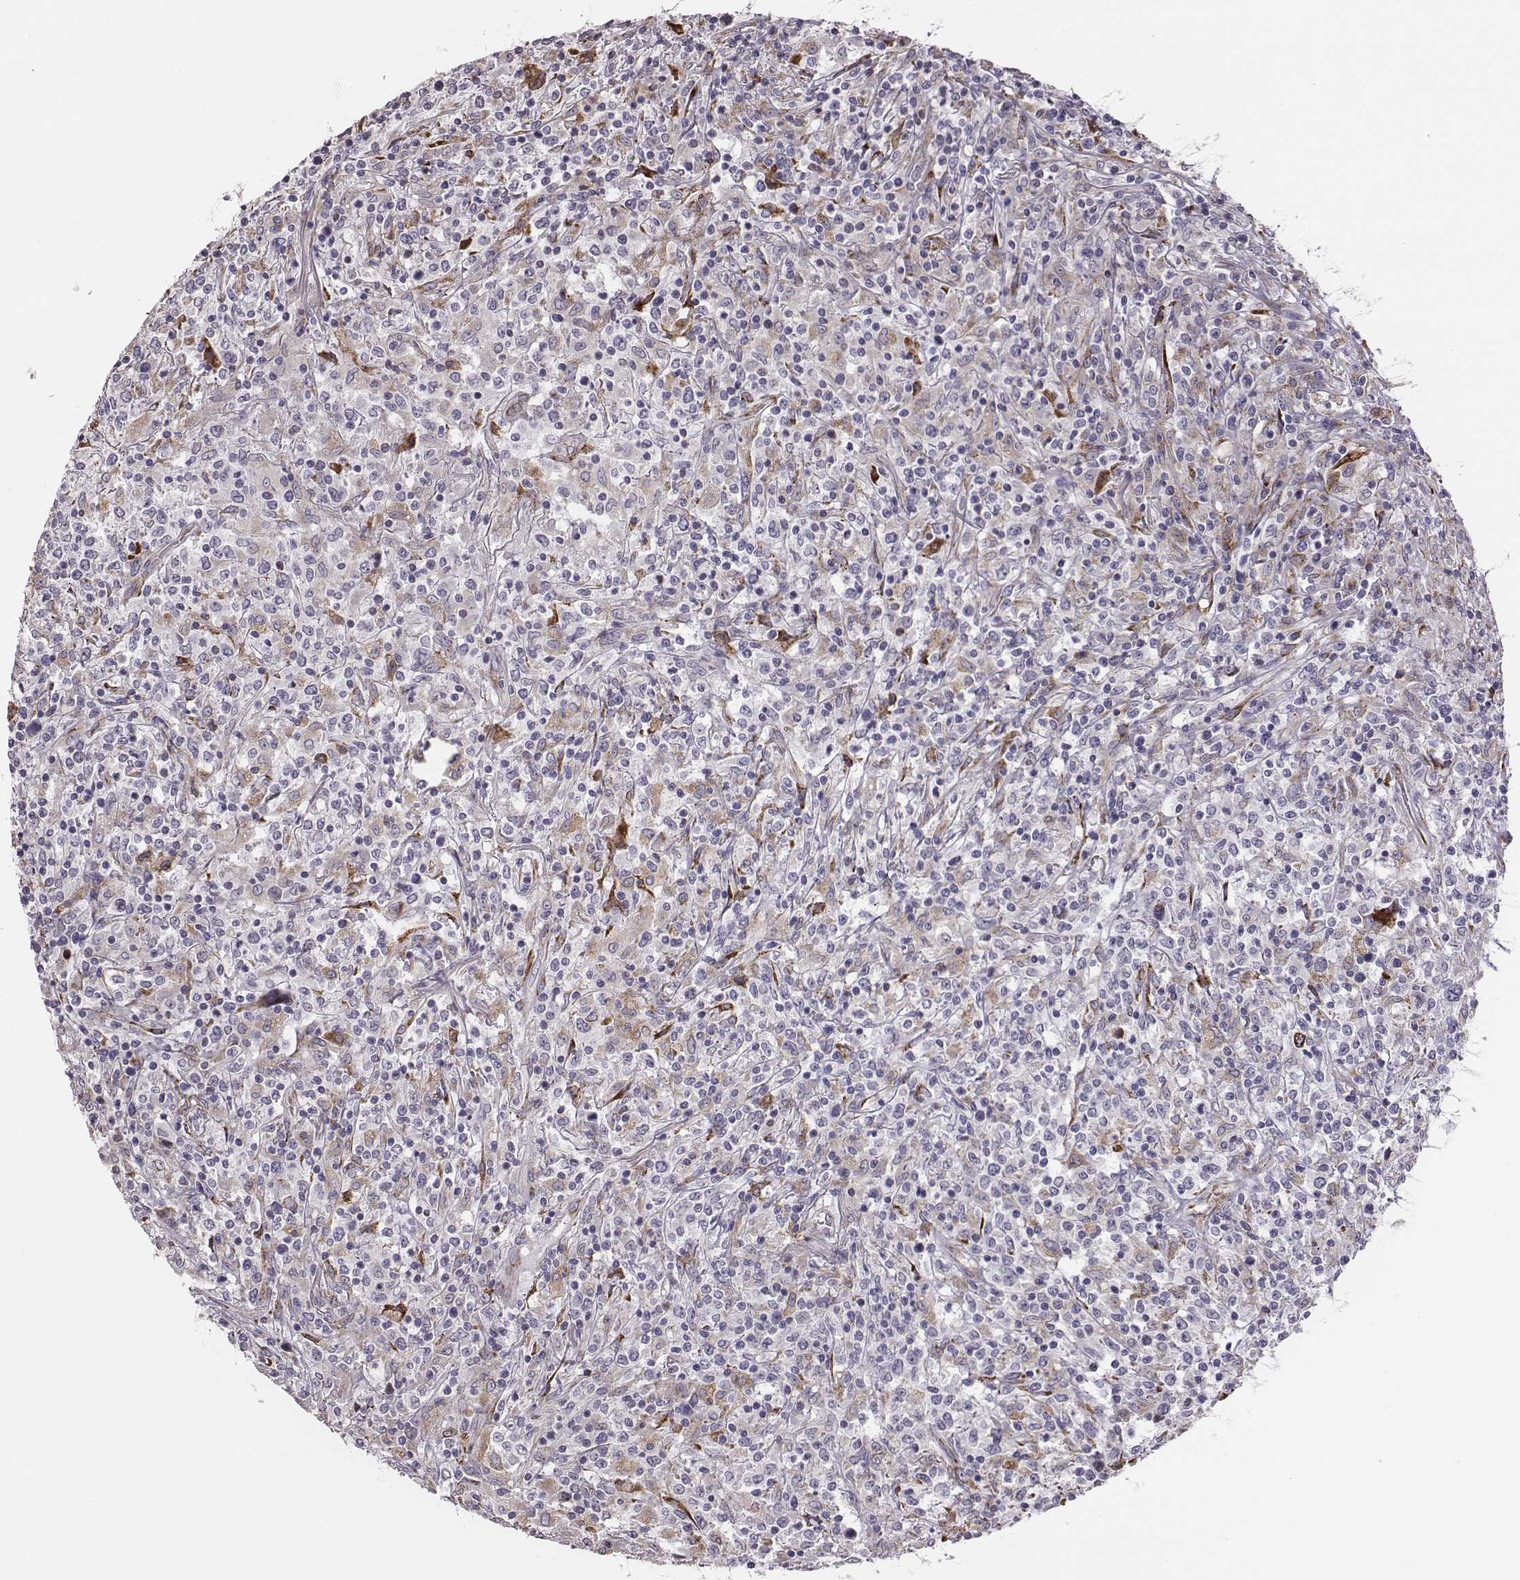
{"staining": {"intensity": "negative", "quantity": "none", "location": "none"}, "tissue": "lymphoma", "cell_type": "Tumor cells", "image_type": "cancer", "snomed": [{"axis": "morphology", "description": "Malignant lymphoma, non-Hodgkin's type, High grade"}, {"axis": "topography", "description": "Lung"}], "caption": "Immunohistochemistry (IHC) of lymphoma reveals no positivity in tumor cells.", "gene": "SELENOI", "patient": {"sex": "male", "age": 79}}